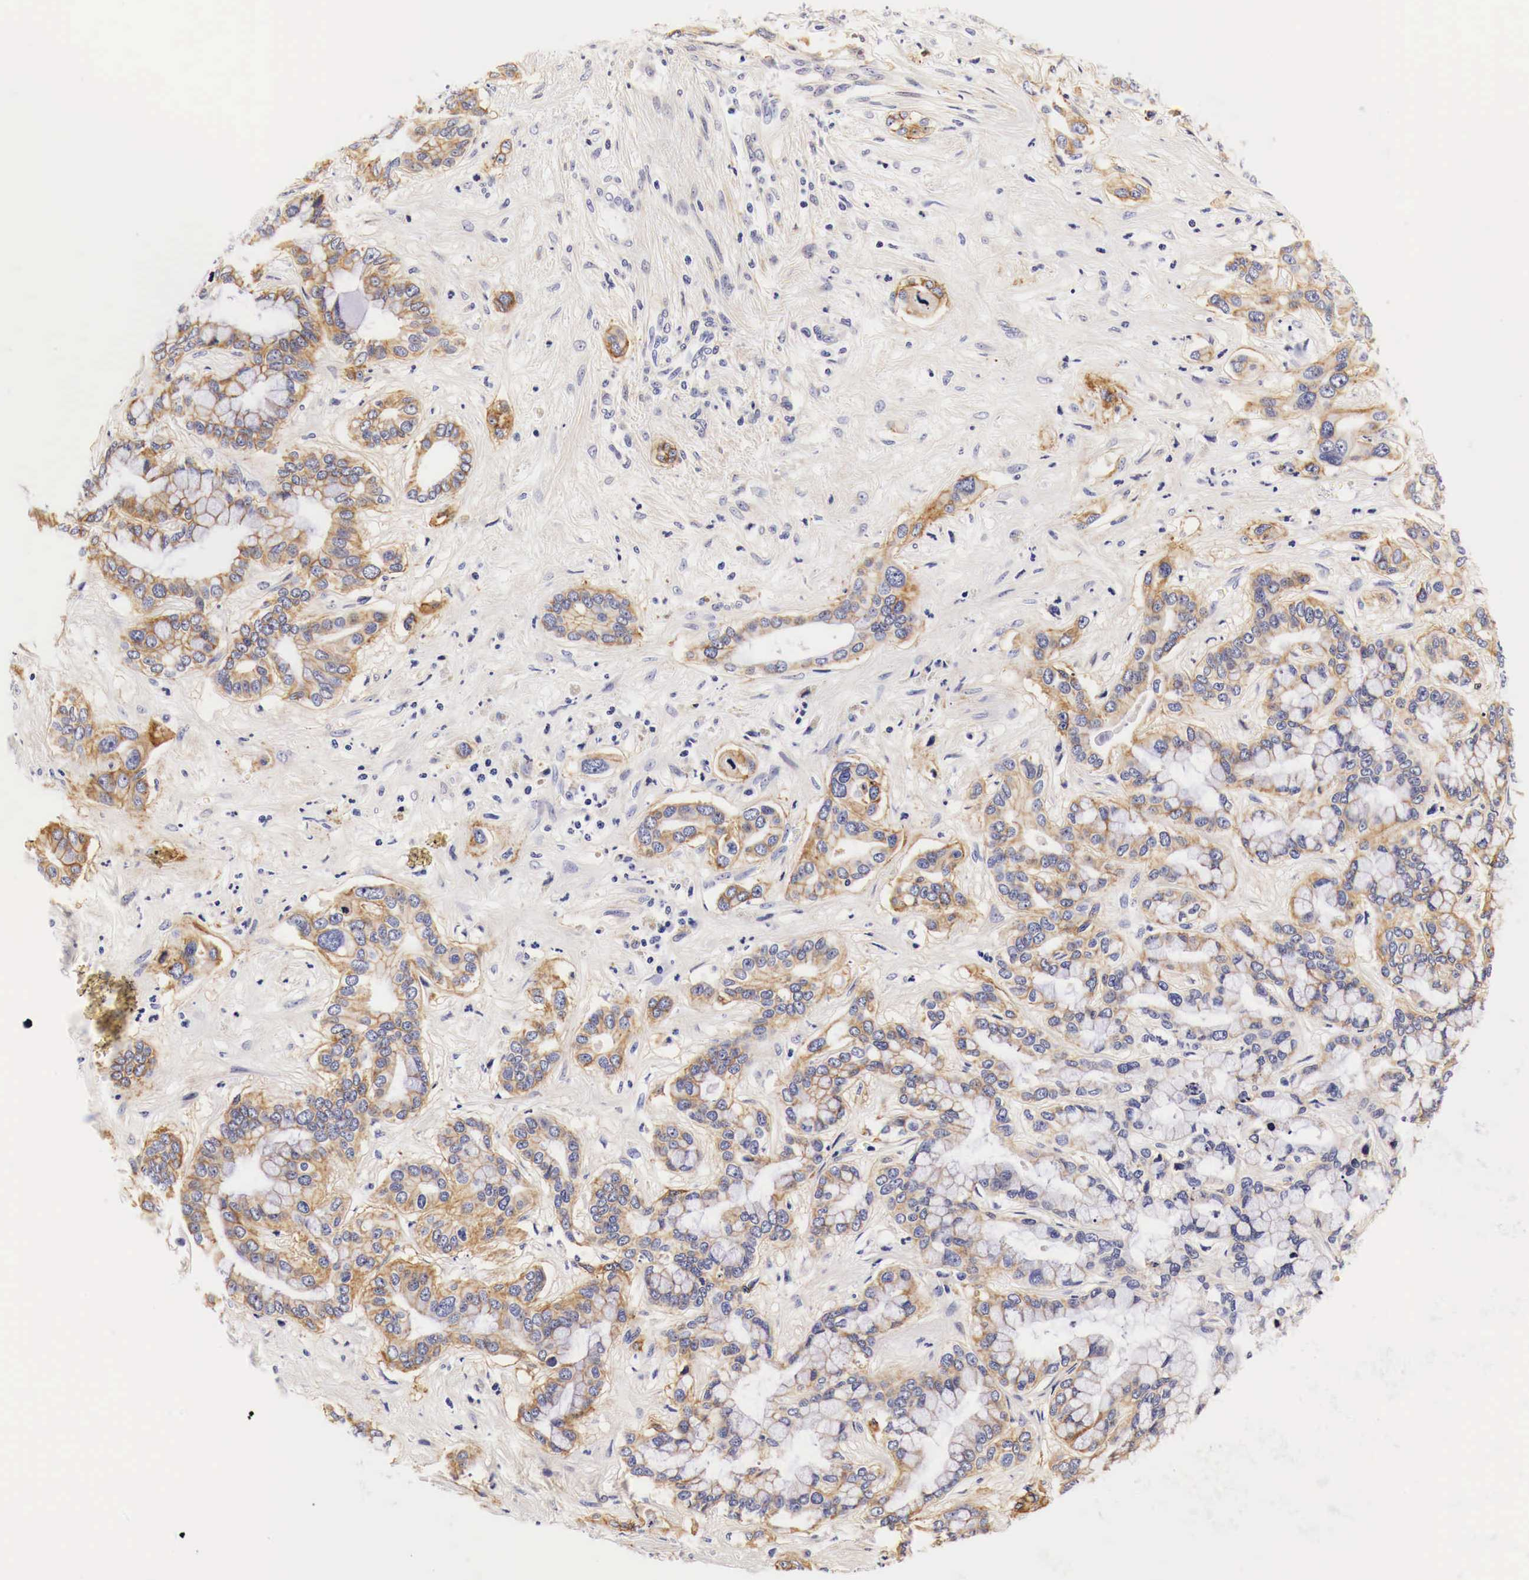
{"staining": {"intensity": "moderate", "quantity": ">75%", "location": "cytoplasmic/membranous"}, "tissue": "liver cancer", "cell_type": "Tumor cells", "image_type": "cancer", "snomed": [{"axis": "morphology", "description": "Cholangiocarcinoma"}, {"axis": "topography", "description": "Liver"}], "caption": "This image shows cholangiocarcinoma (liver) stained with immunohistochemistry (IHC) to label a protein in brown. The cytoplasmic/membranous of tumor cells show moderate positivity for the protein. Nuclei are counter-stained blue.", "gene": "EGFR", "patient": {"sex": "female", "age": 65}}